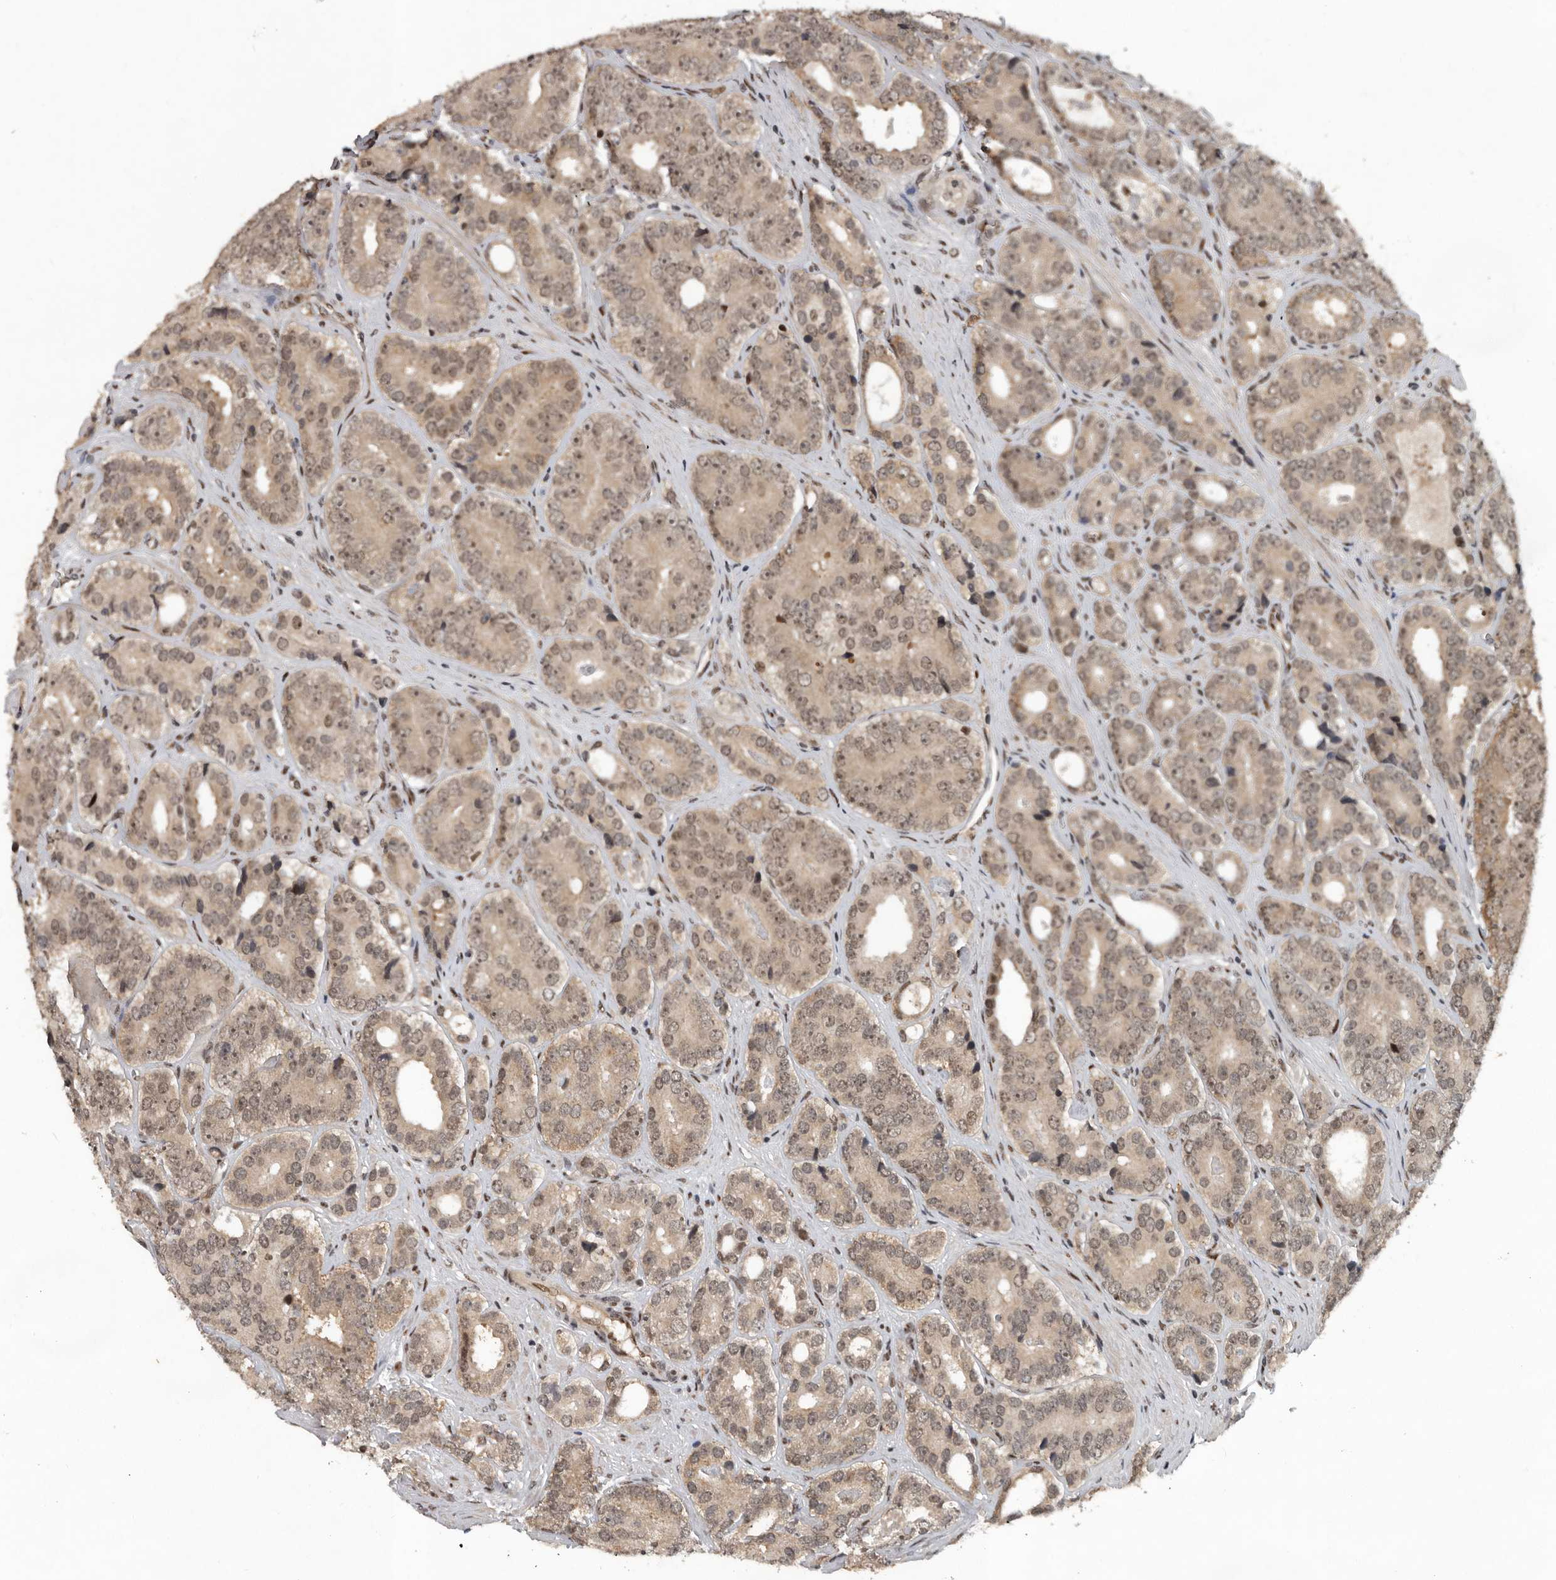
{"staining": {"intensity": "weak", "quantity": "25%-75%", "location": "nuclear"}, "tissue": "prostate cancer", "cell_type": "Tumor cells", "image_type": "cancer", "snomed": [{"axis": "morphology", "description": "Adenocarcinoma, High grade"}, {"axis": "topography", "description": "Prostate"}], "caption": "Immunohistochemistry (IHC) histopathology image of neoplastic tissue: human prostate high-grade adenocarcinoma stained using IHC demonstrates low levels of weak protein expression localized specifically in the nuclear of tumor cells, appearing as a nuclear brown color.", "gene": "CDC27", "patient": {"sex": "male", "age": 56}}